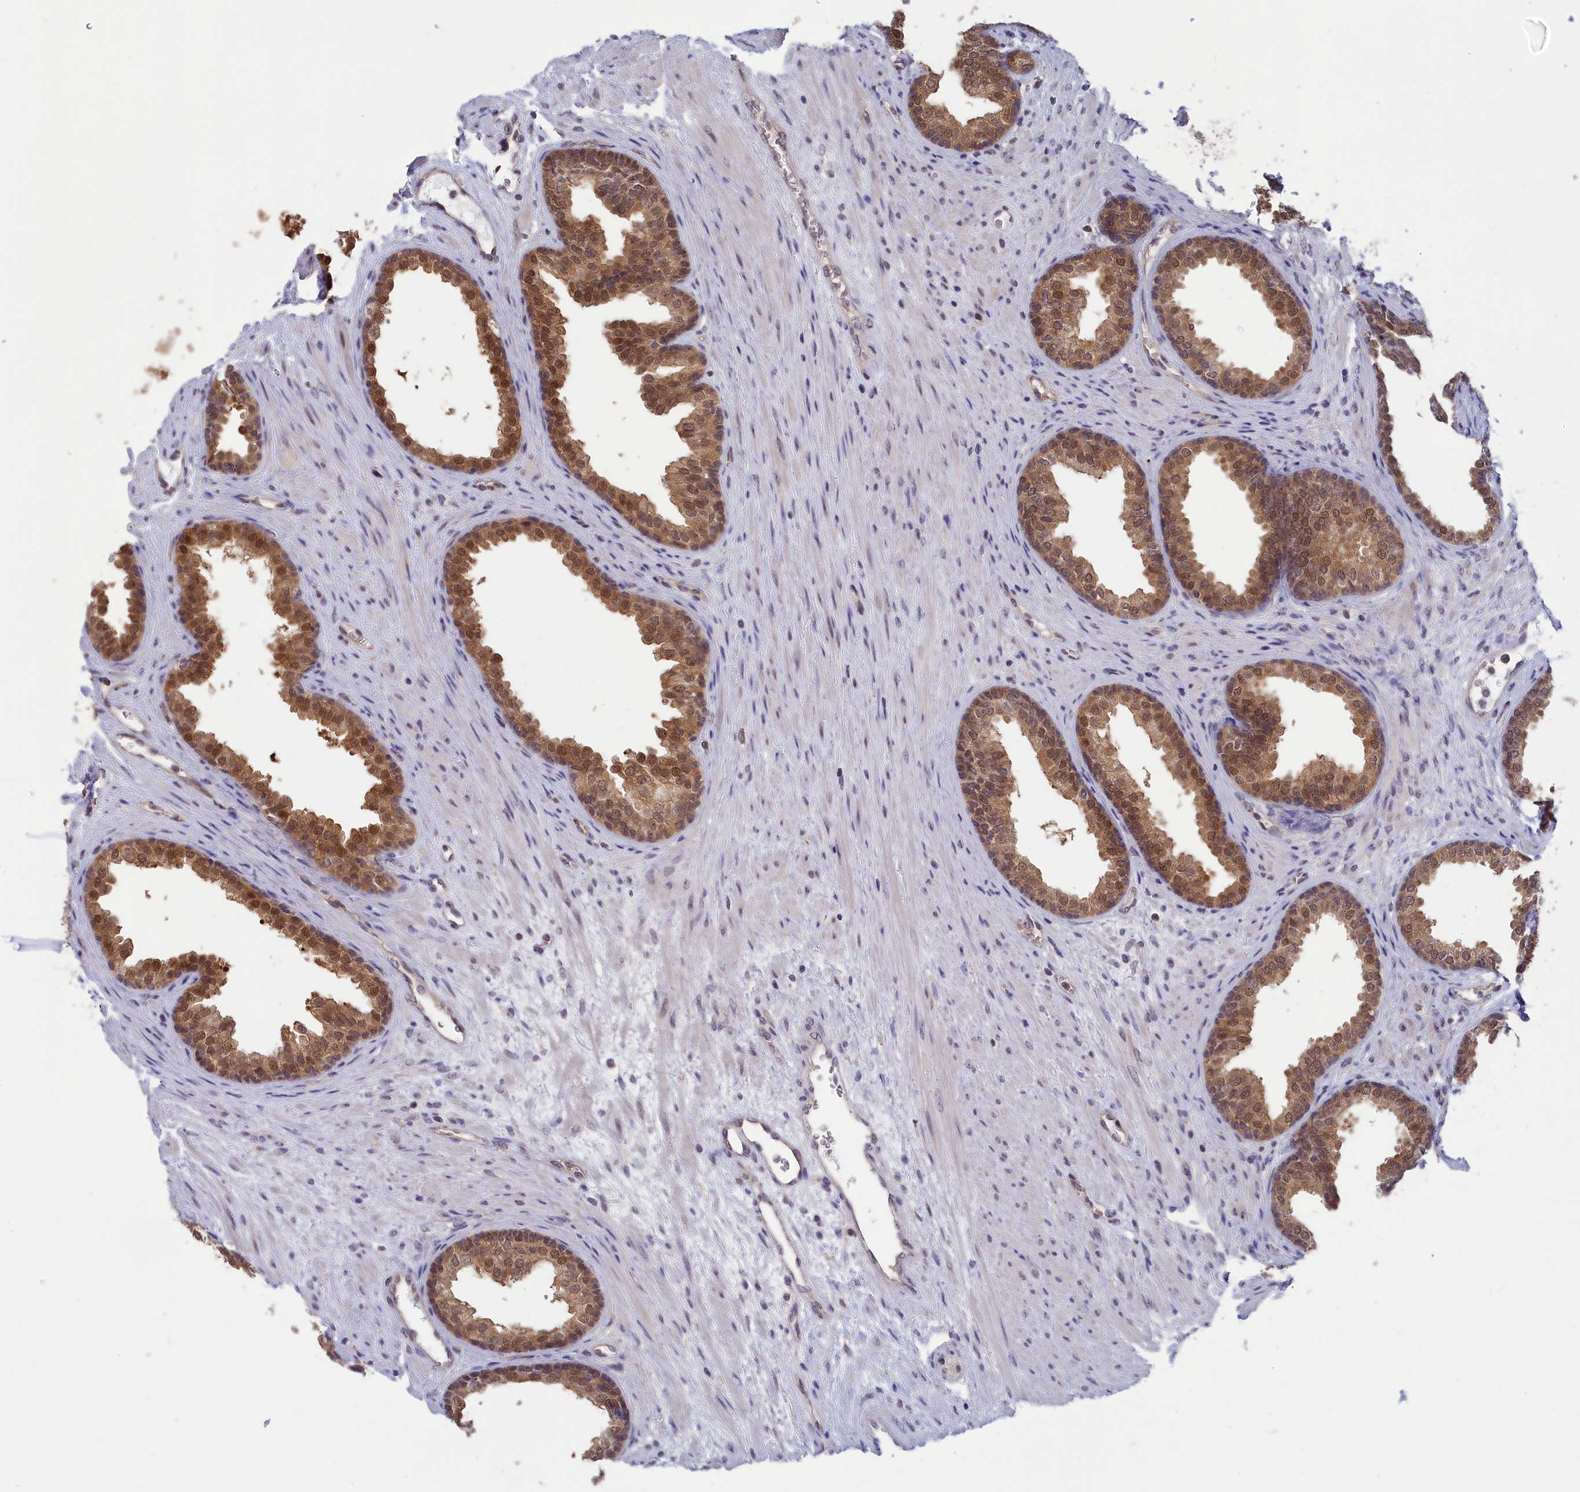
{"staining": {"intensity": "moderate", "quantity": "25%-75%", "location": "cytoplasmic/membranous,nuclear"}, "tissue": "prostate", "cell_type": "Glandular cells", "image_type": "normal", "snomed": [{"axis": "morphology", "description": "Normal tissue, NOS"}, {"axis": "topography", "description": "Prostate"}], "caption": "High-magnification brightfield microscopy of benign prostate stained with DAB (brown) and counterstained with hematoxylin (blue). glandular cells exhibit moderate cytoplasmic/membranous,nuclear expression is present in approximately25%-75% of cells. (DAB IHC, brown staining for protein, blue staining for nuclei).", "gene": "MRI1", "patient": {"sex": "male", "age": 76}}